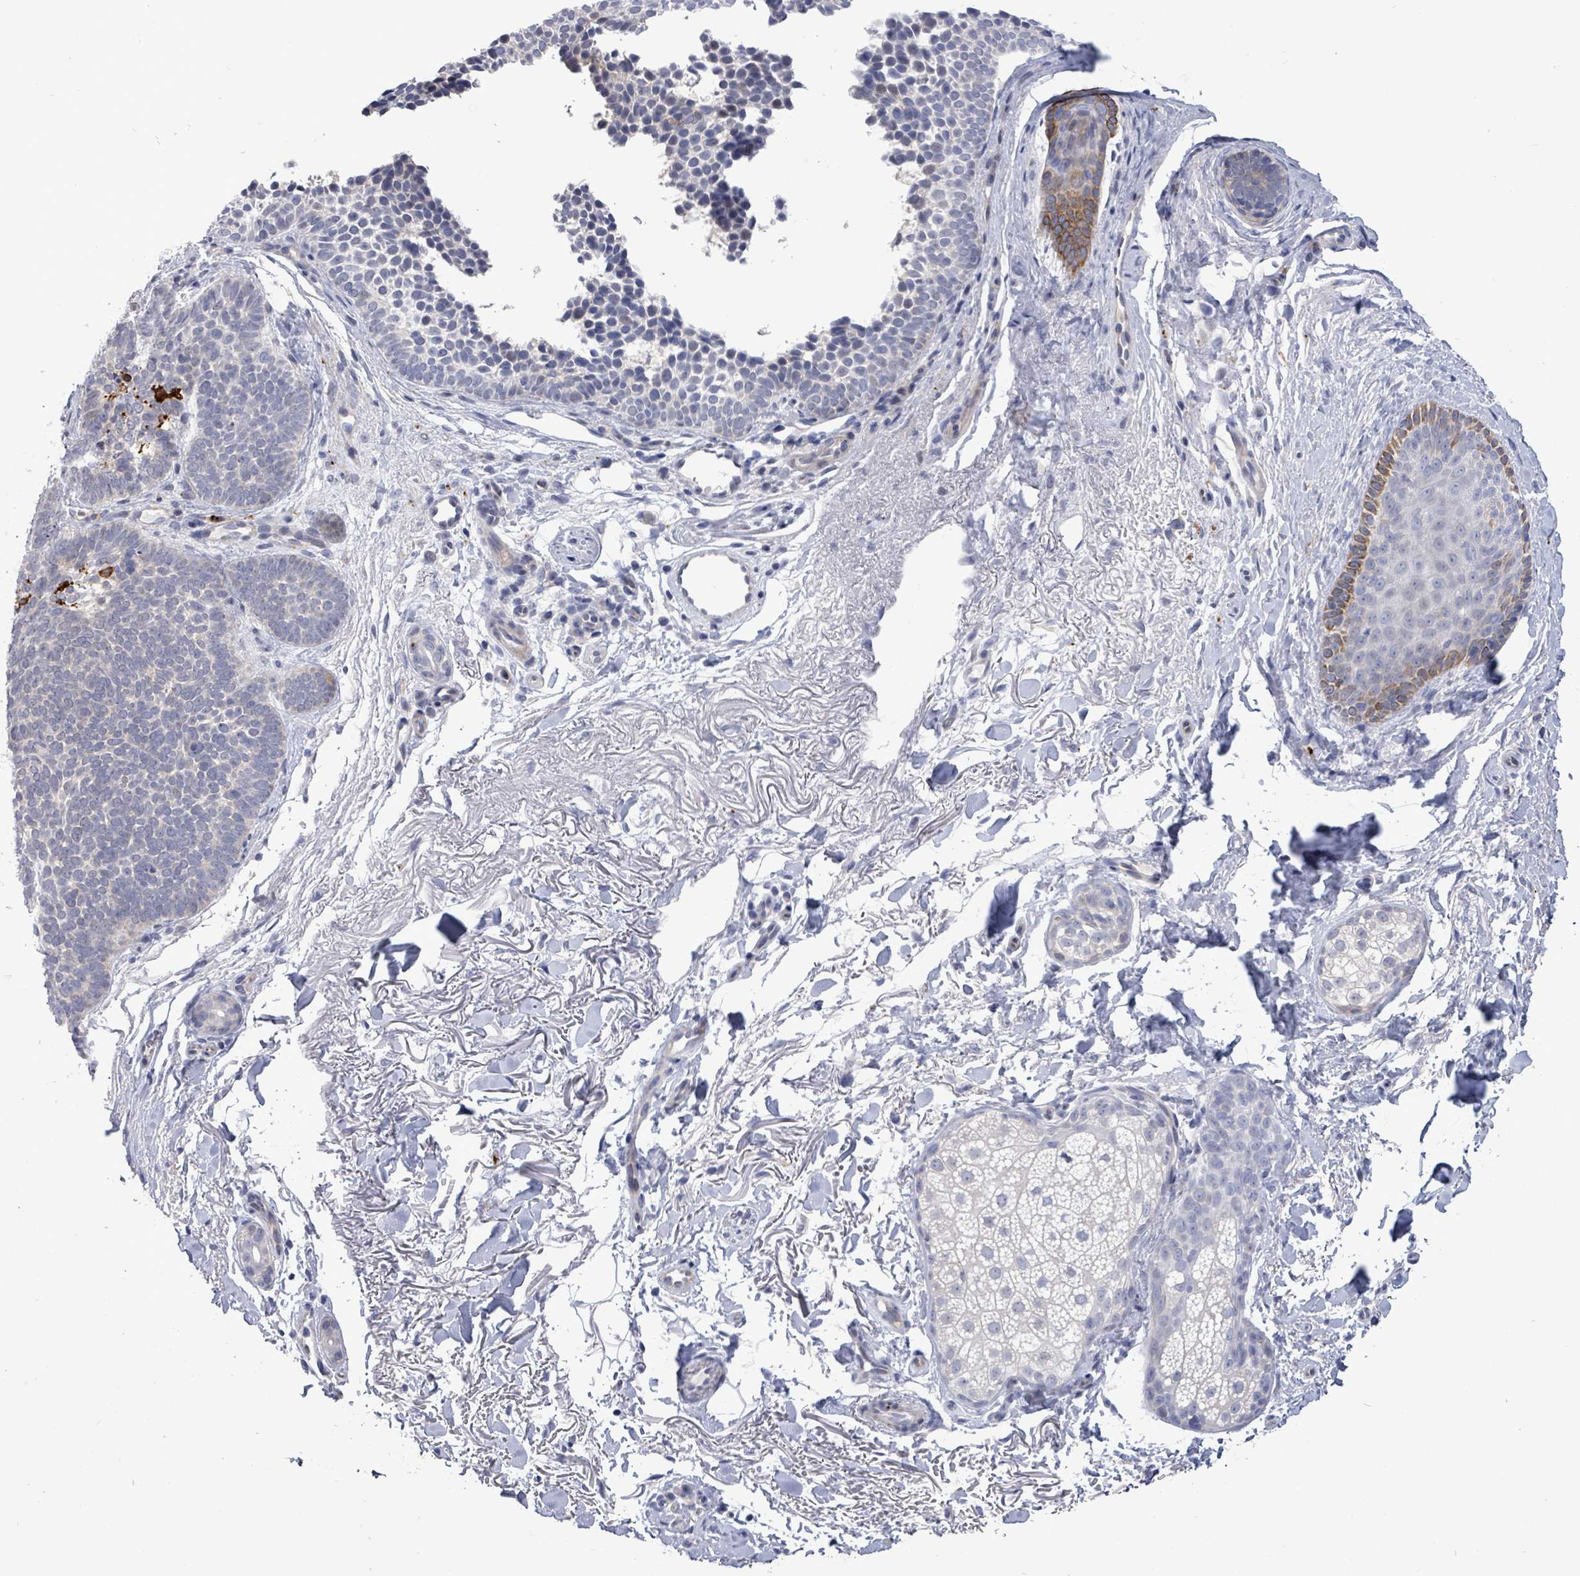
{"staining": {"intensity": "negative", "quantity": "none", "location": "none"}, "tissue": "skin cancer", "cell_type": "Tumor cells", "image_type": "cancer", "snomed": [{"axis": "morphology", "description": "Basal cell carcinoma"}, {"axis": "topography", "description": "Skin"}], "caption": "Skin cancer stained for a protein using immunohistochemistry (IHC) exhibits no positivity tumor cells.", "gene": "CT45A5", "patient": {"sex": "female", "age": 77}}